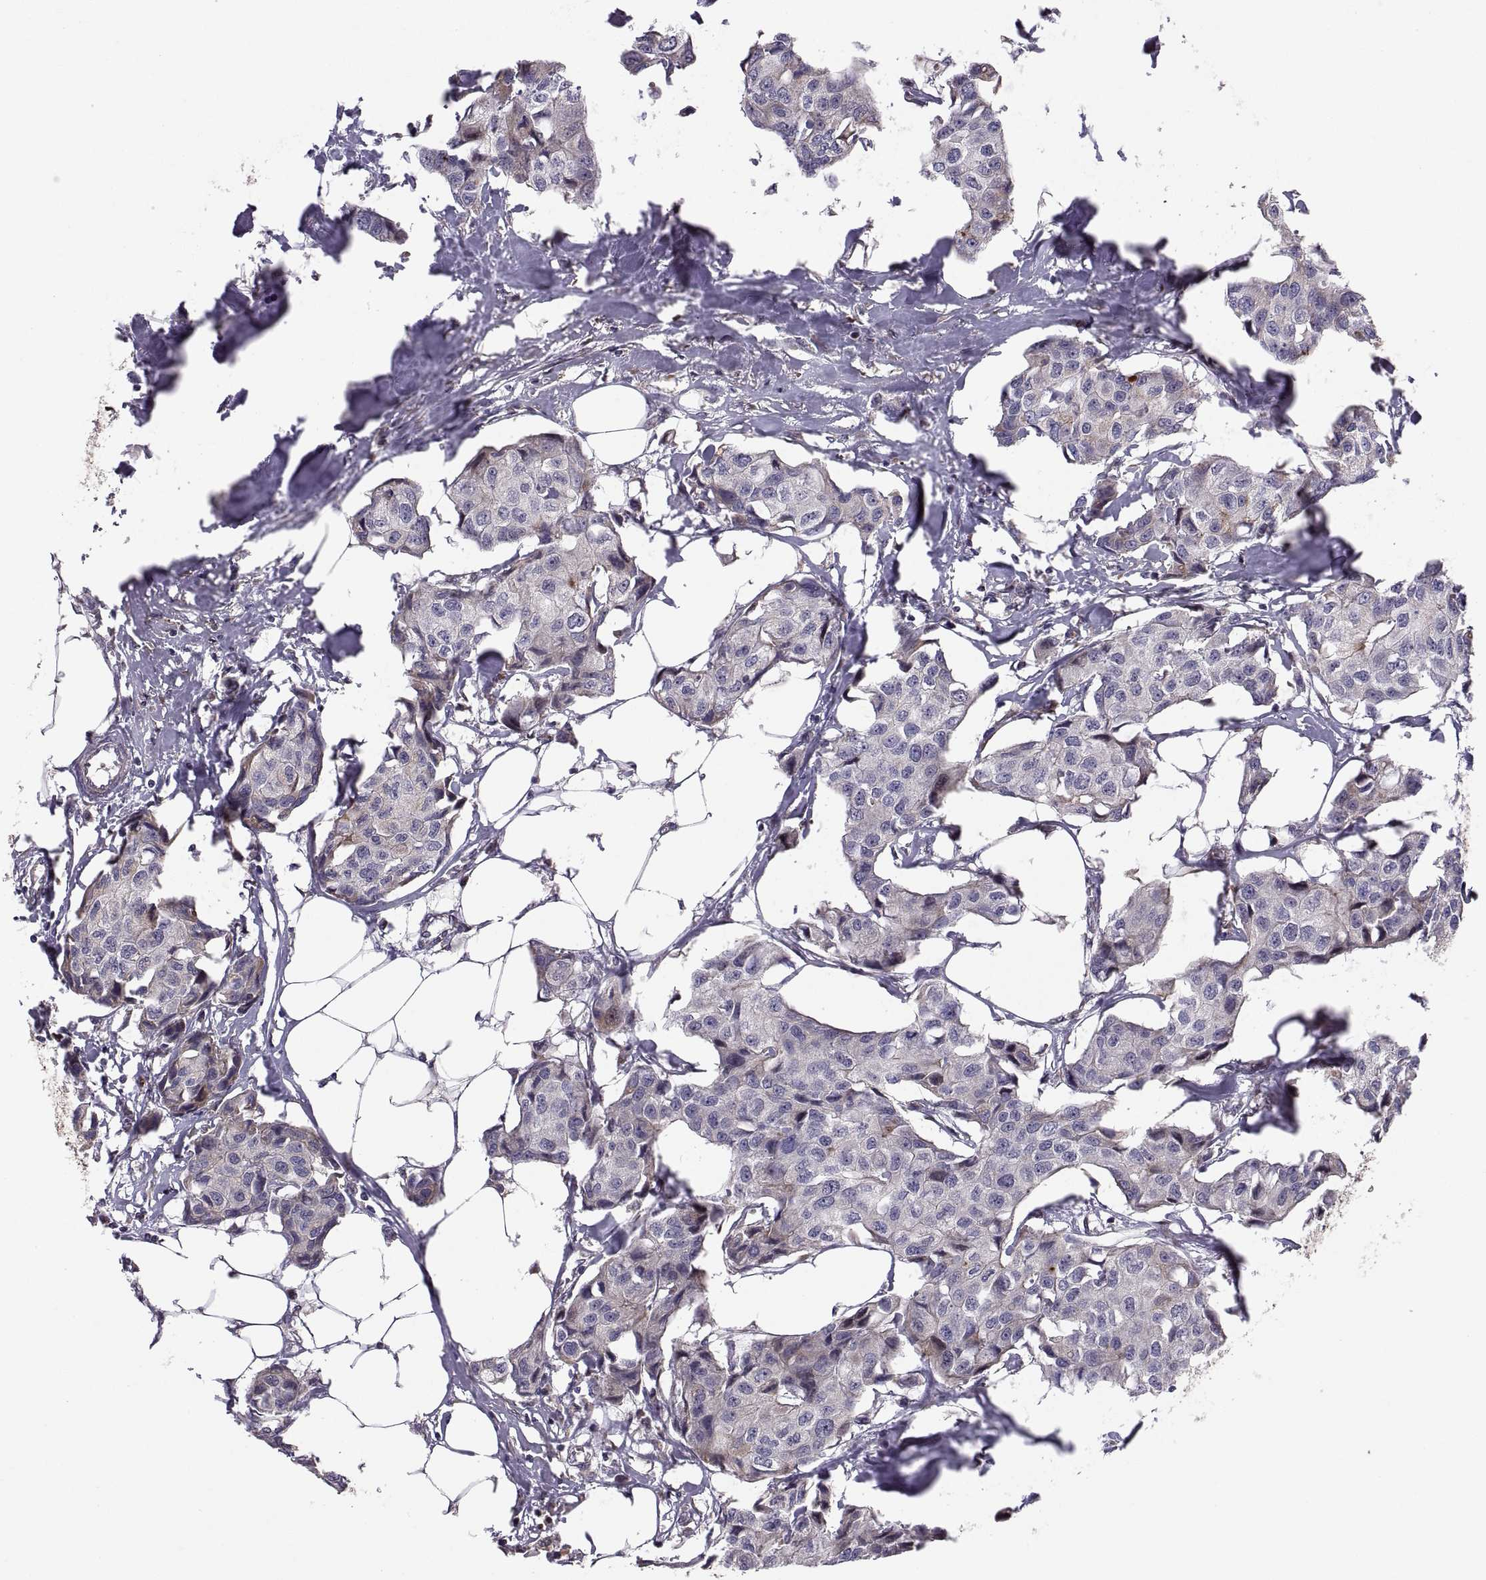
{"staining": {"intensity": "negative", "quantity": "none", "location": "none"}, "tissue": "breast cancer", "cell_type": "Tumor cells", "image_type": "cancer", "snomed": [{"axis": "morphology", "description": "Duct carcinoma"}, {"axis": "topography", "description": "Breast"}], "caption": "The immunohistochemistry image has no significant positivity in tumor cells of breast invasive ductal carcinoma tissue.", "gene": "TESC", "patient": {"sex": "female", "age": 80}}